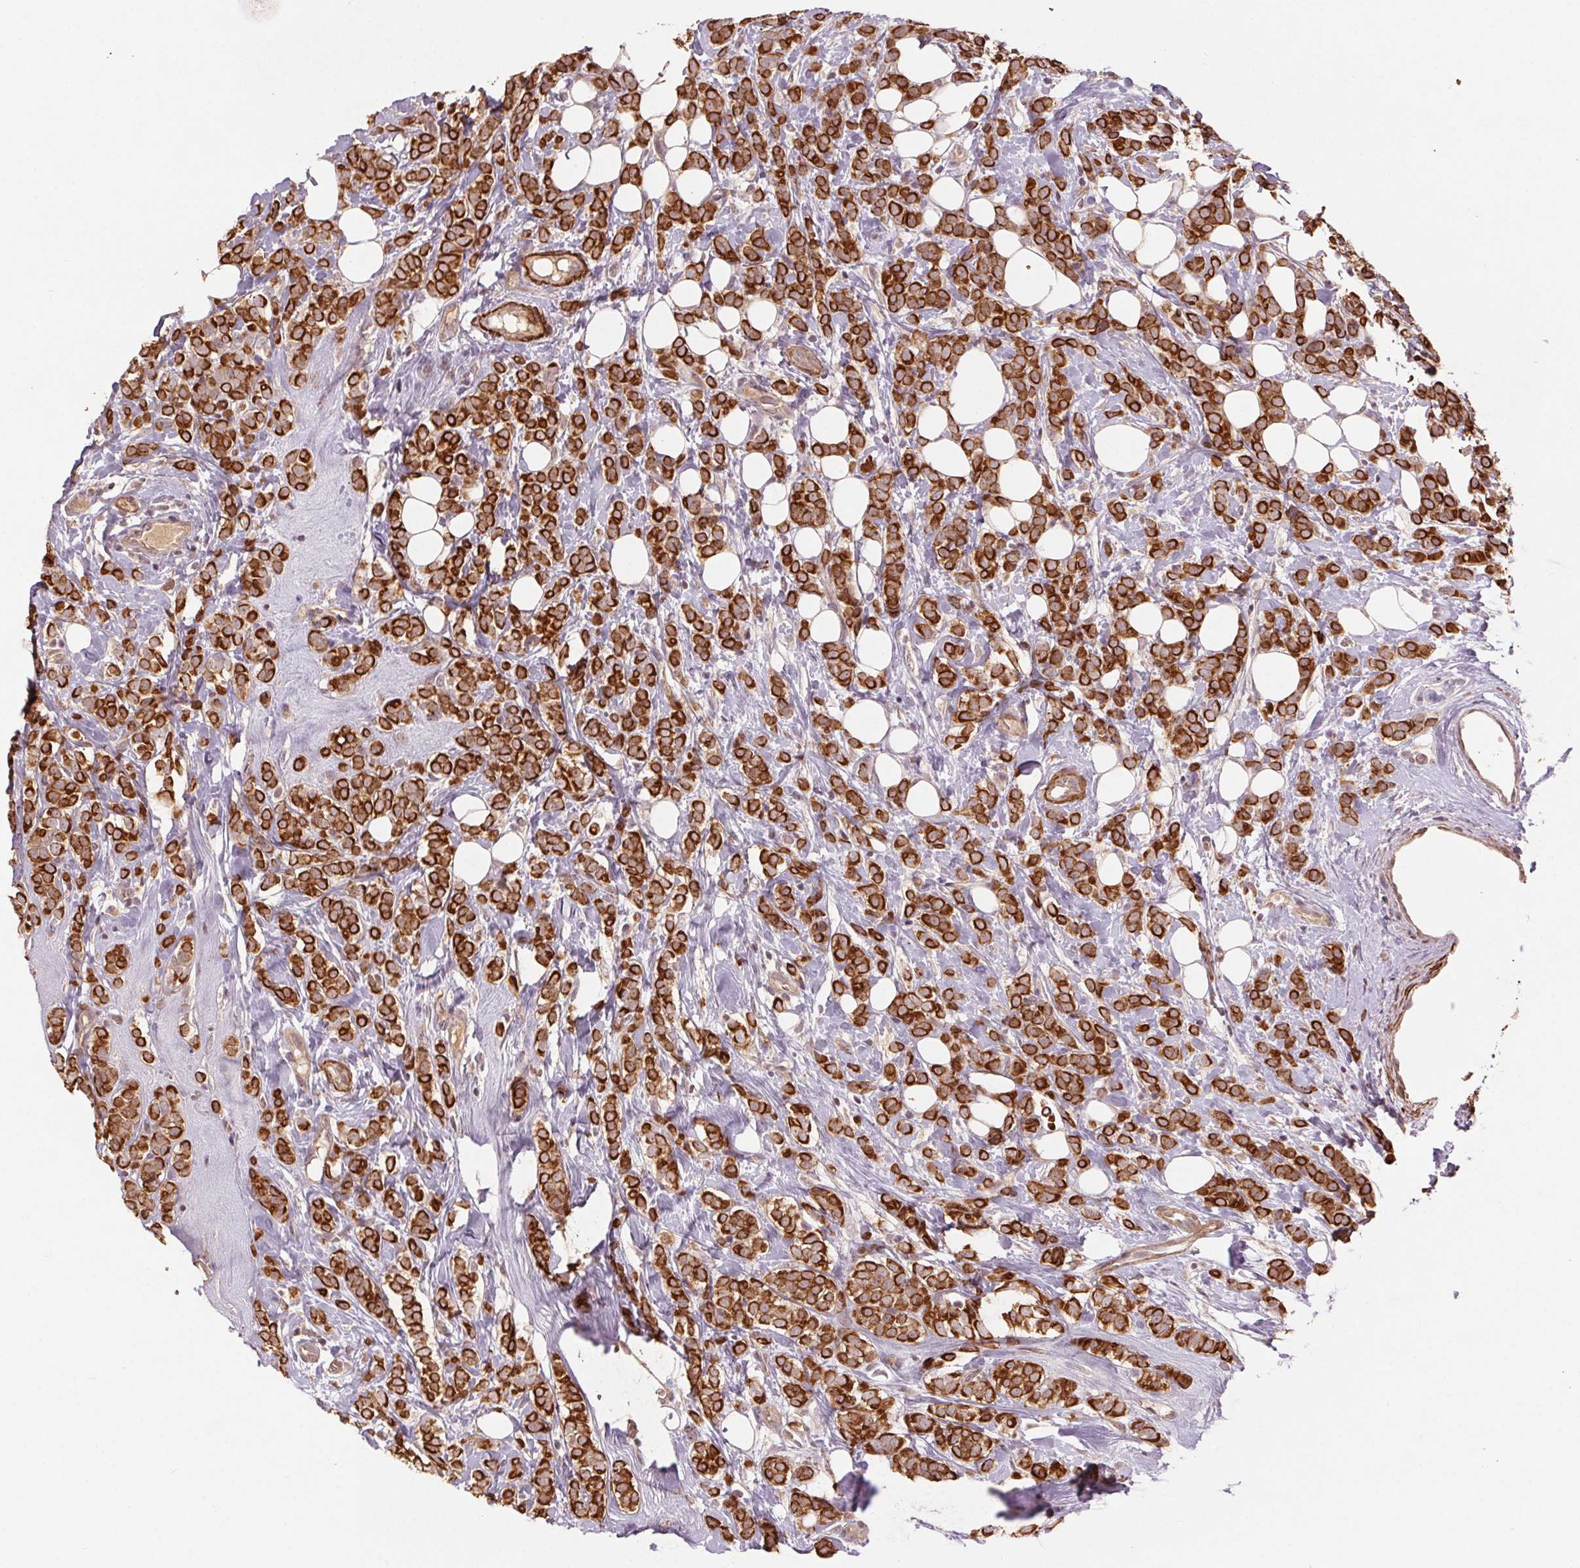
{"staining": {"intensity": "strong", "quantity": ">75%", "location": "cytoplasmic/membranous"}, "tissue": "breast cancer", "cell_type": "Tumor cells", "image_type": "cancer", "snomed": [{"axis": "morphology", "description": "Lobular carcinoma"}, {"axis": "topography", "description": "Breast"}], "caption": "Breast lobular carcinoma tissue demonstrates strong cytoplasmic/membranous staining in about >75% of tumor cells", "gene": "SMLR1", "patient": {"sex": "female", "age": 49}}